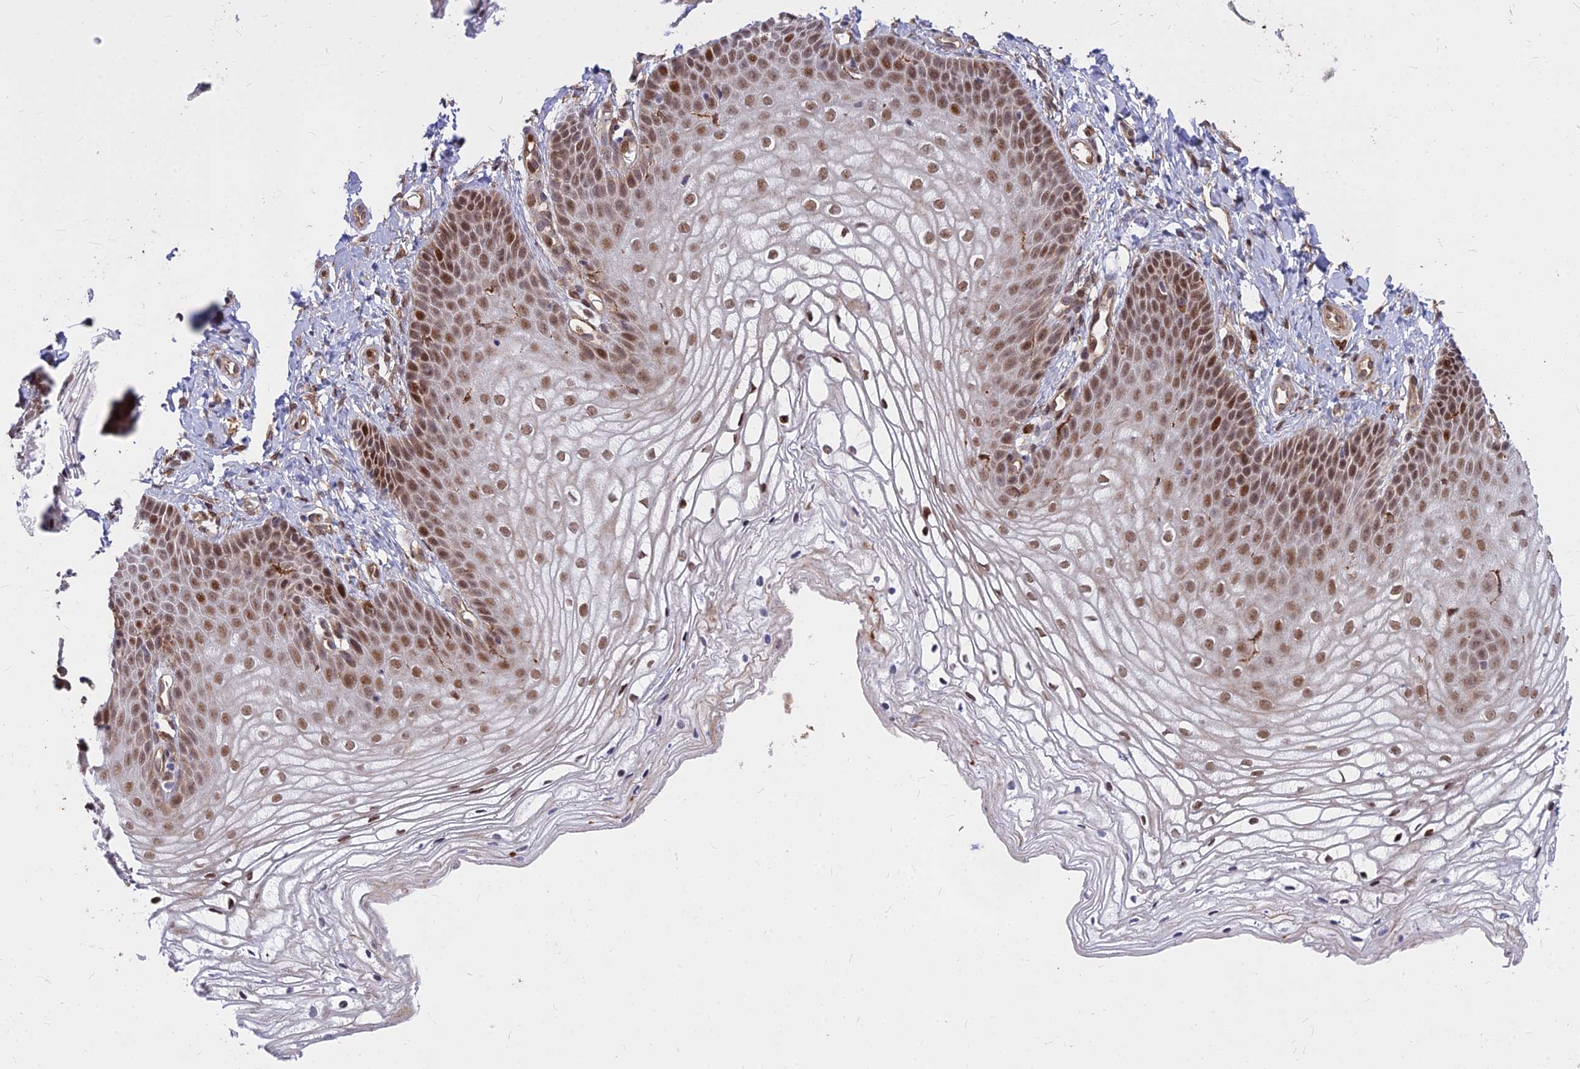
{"staining": {"intensity": "moderate", "quantity": ">75%", "location": "cytoplasmic/membranous,nuclear"}, "tissue": "vagina", "cell_type": "Squamous epithelial cells", "image_type": "normal", "snomed": [{"axis": "morphology", "description": "Normal tissue, NOS"}, {"axis": "topography", "description": "Vagina"}], "caption": "This photomicrograph shows IHC staining of normal human vagina, with medium moderate cytoplasmic/membranous,nuclear expression in about >75% of squamous epithelial cells.", "gene": "ALG10B", "patient": {"sex": "female", "age": 68}}